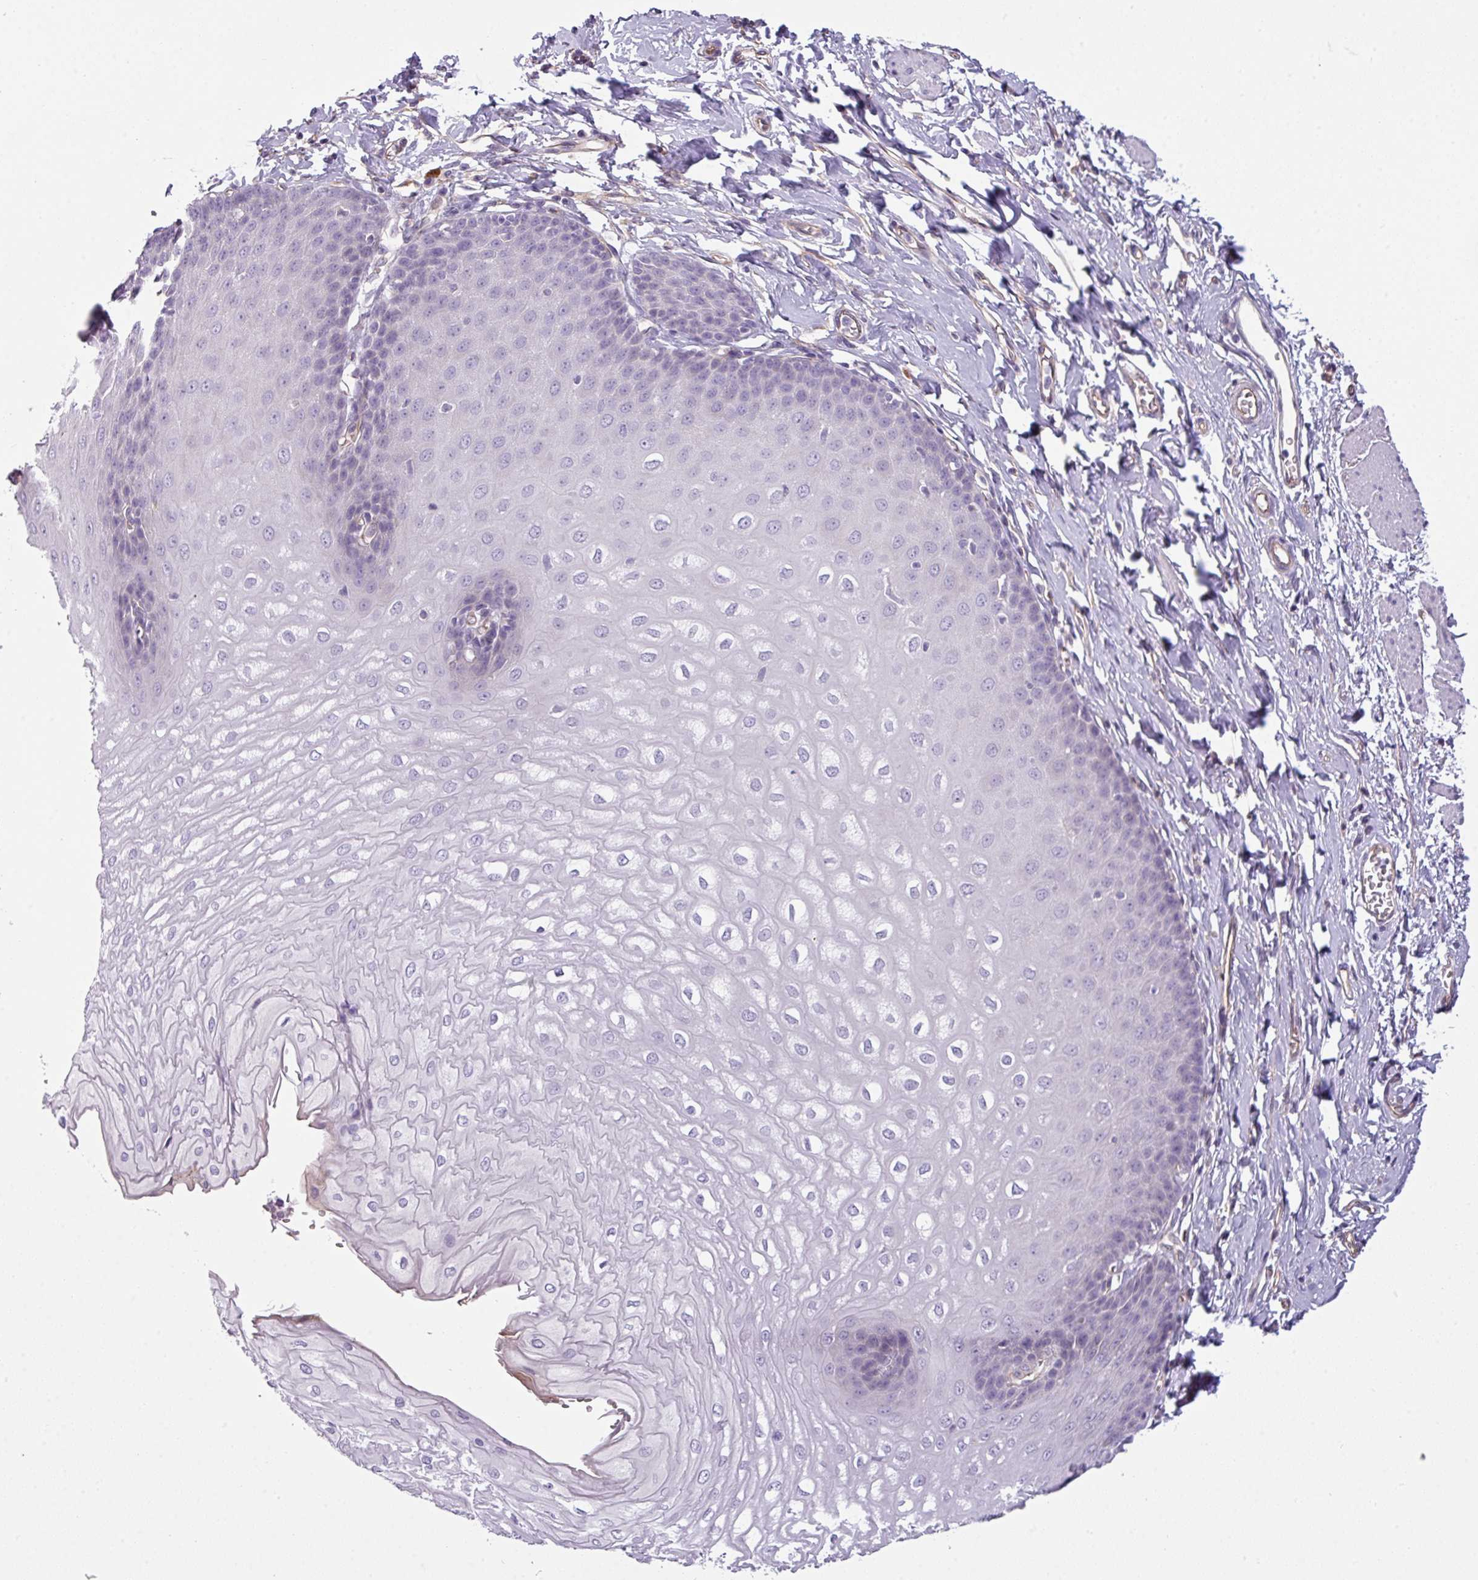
{"staining": {"intensity": "negative", "quantity": "none", "location": "none"}, "tissue": "esophagus", "cell_type": "Squamous epithelial cells", "image_type": "normal", "snomed": [{"axis": "morphology", "description": "Normal tissue, NOS"}, {"axis": "topography", "description": "Esophagus"}], "caption": "Squamous epithelial cells show no significant protein expression in normal esophagus. (DAB (3,3'-diaminobenzidine) IHC, high magnification).", "gene": "BUD23", "patient": {"sex": "male", "age": 70}}